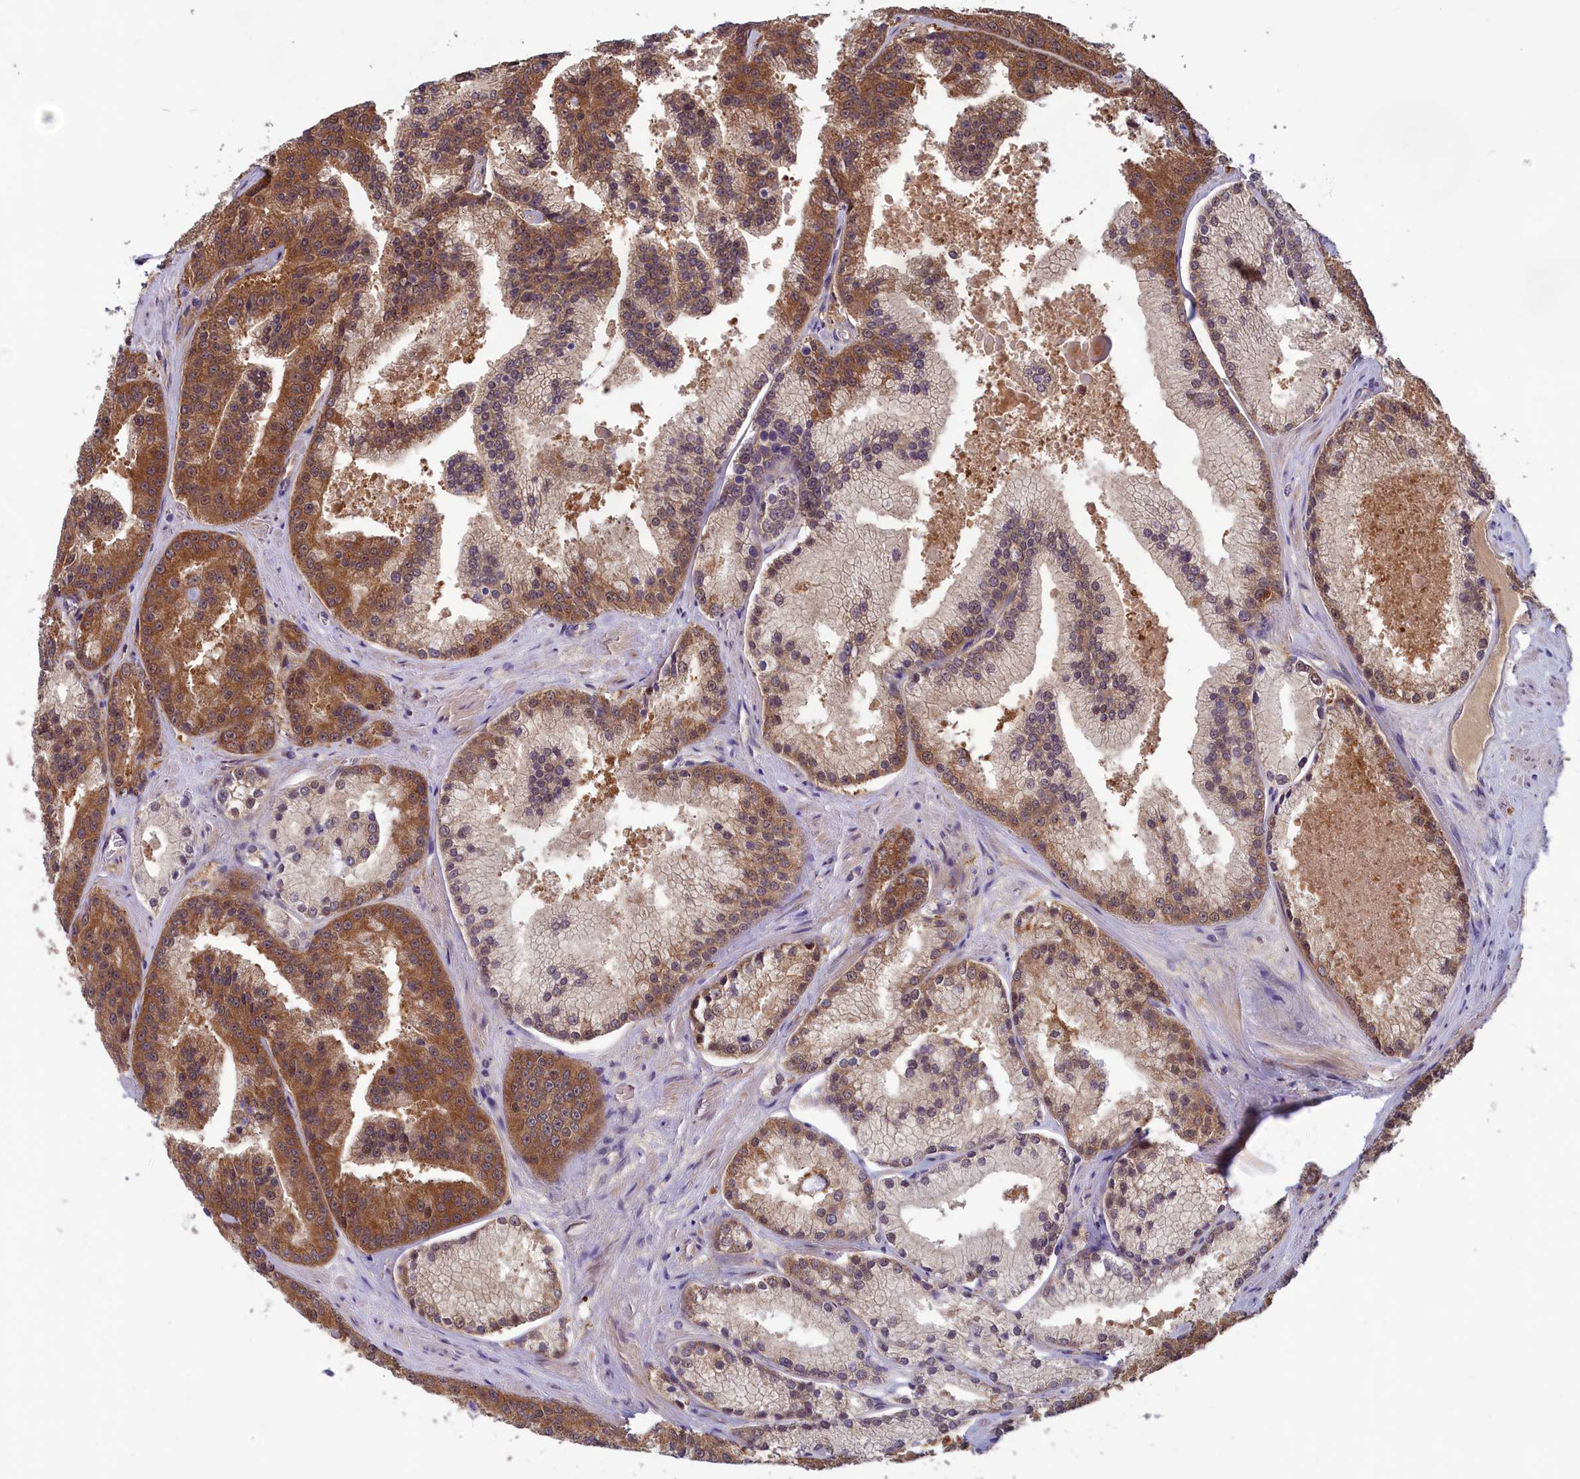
{"staining": {"intensity": "moderate", "quantity": ">75%", "location": "cytoplasmic/membranous"}, "tissue": "prostate cancer", "cell_type": "Tumor cells", "image_type": "cancer", "snomed": [{"axis": "morphology", "description": "Adenocarcinoma, High grade"}, {"axis": "topography", "description": "Prostate"}], "caption": "Prostate cancer tissue demonstrates moderate cytoplasmic/membranous expression in about >75% of tumor cells, visualized by immunohistochemistry.", "gene": "CCDC15", "patient": {"sex": "male", "age": 61}}